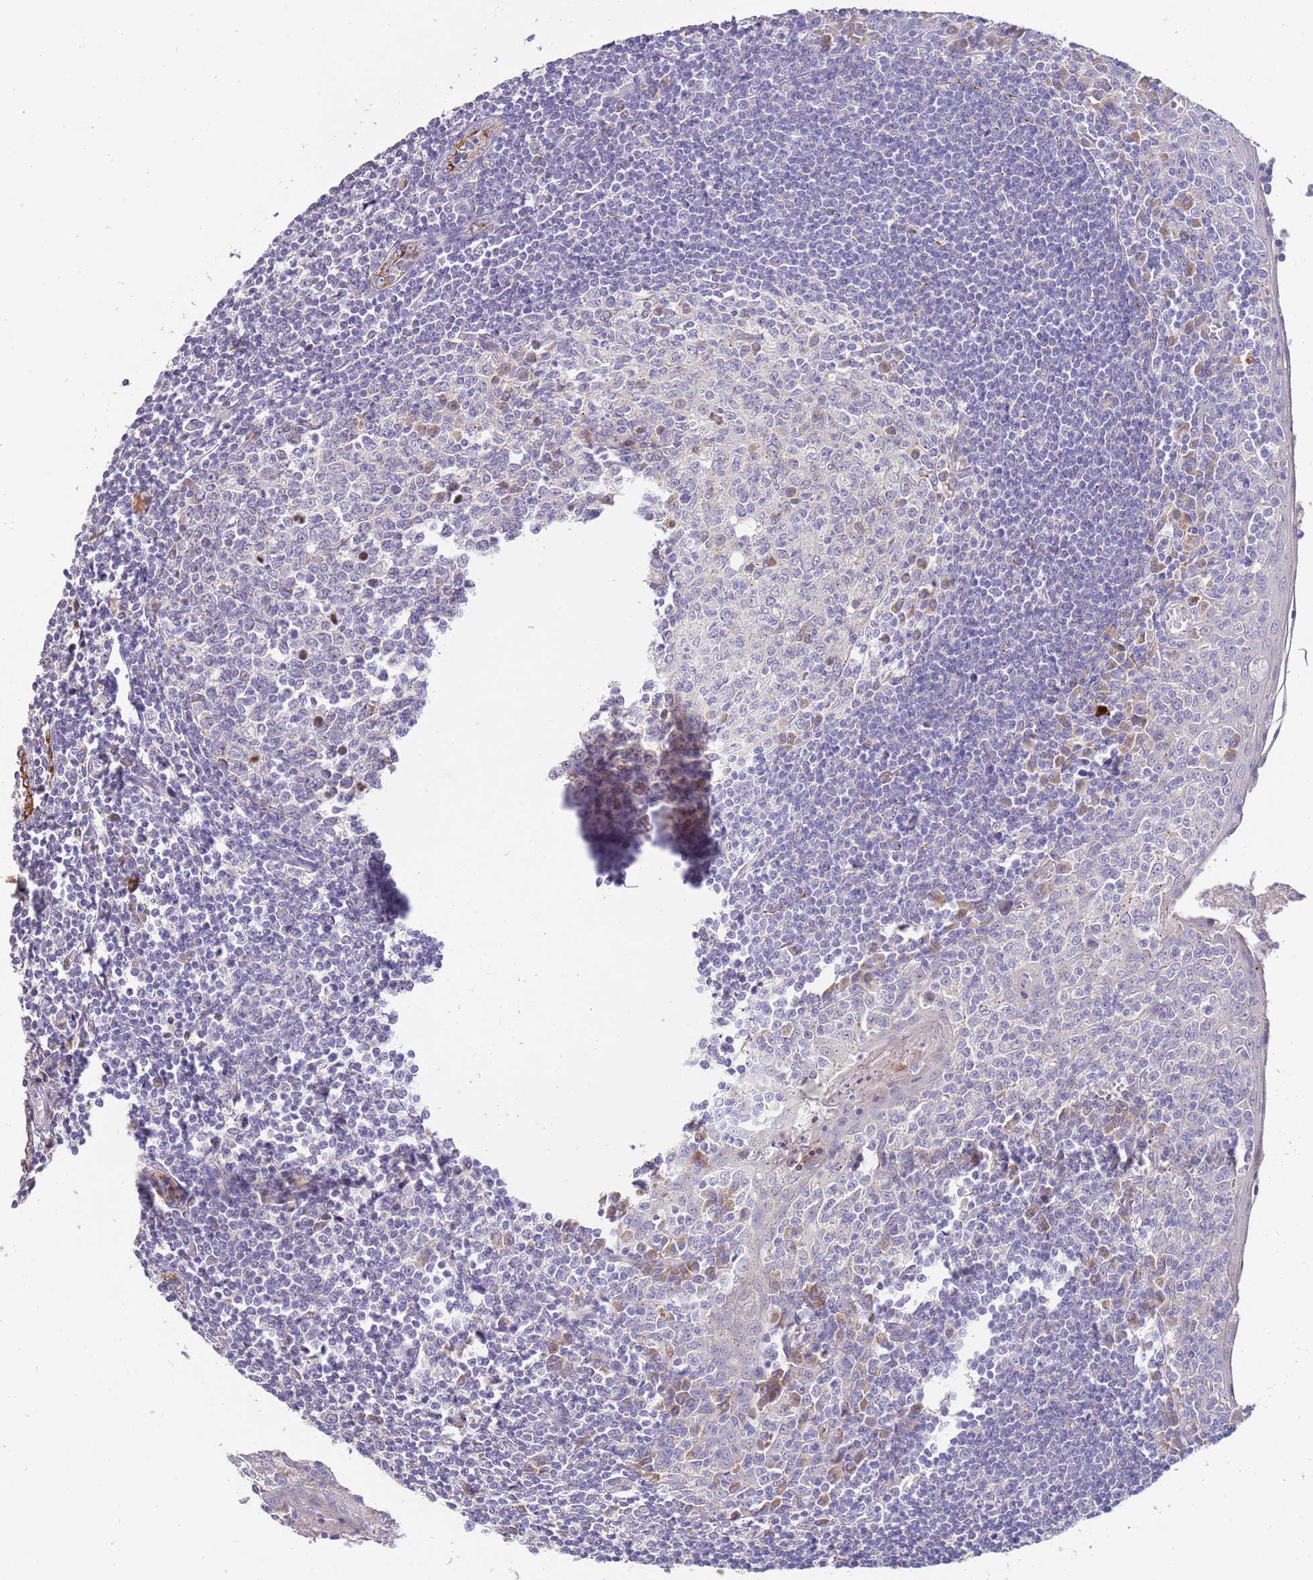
{"staining": {"intensity": "moderate", "quantity": "<25%", "location": "cytoplasmic/membranous"}, "tissue": "tonsil", "cell_type": "Germinal center cells", "image_type": "normal", "snomed": [{"axis": "morphology", "description": "Normal tissue, NOS"}, {"axis": "topography", "description": "Tonsil"}], "caption": "Normal tonsil was stained to show a protein in brown. There is low levels of moderate cytoplasmic/membranous positivity in approximately <25% of germinal center cells.", "gene": "NMUR2", "patient": {"sex": "male", "age": 27}}